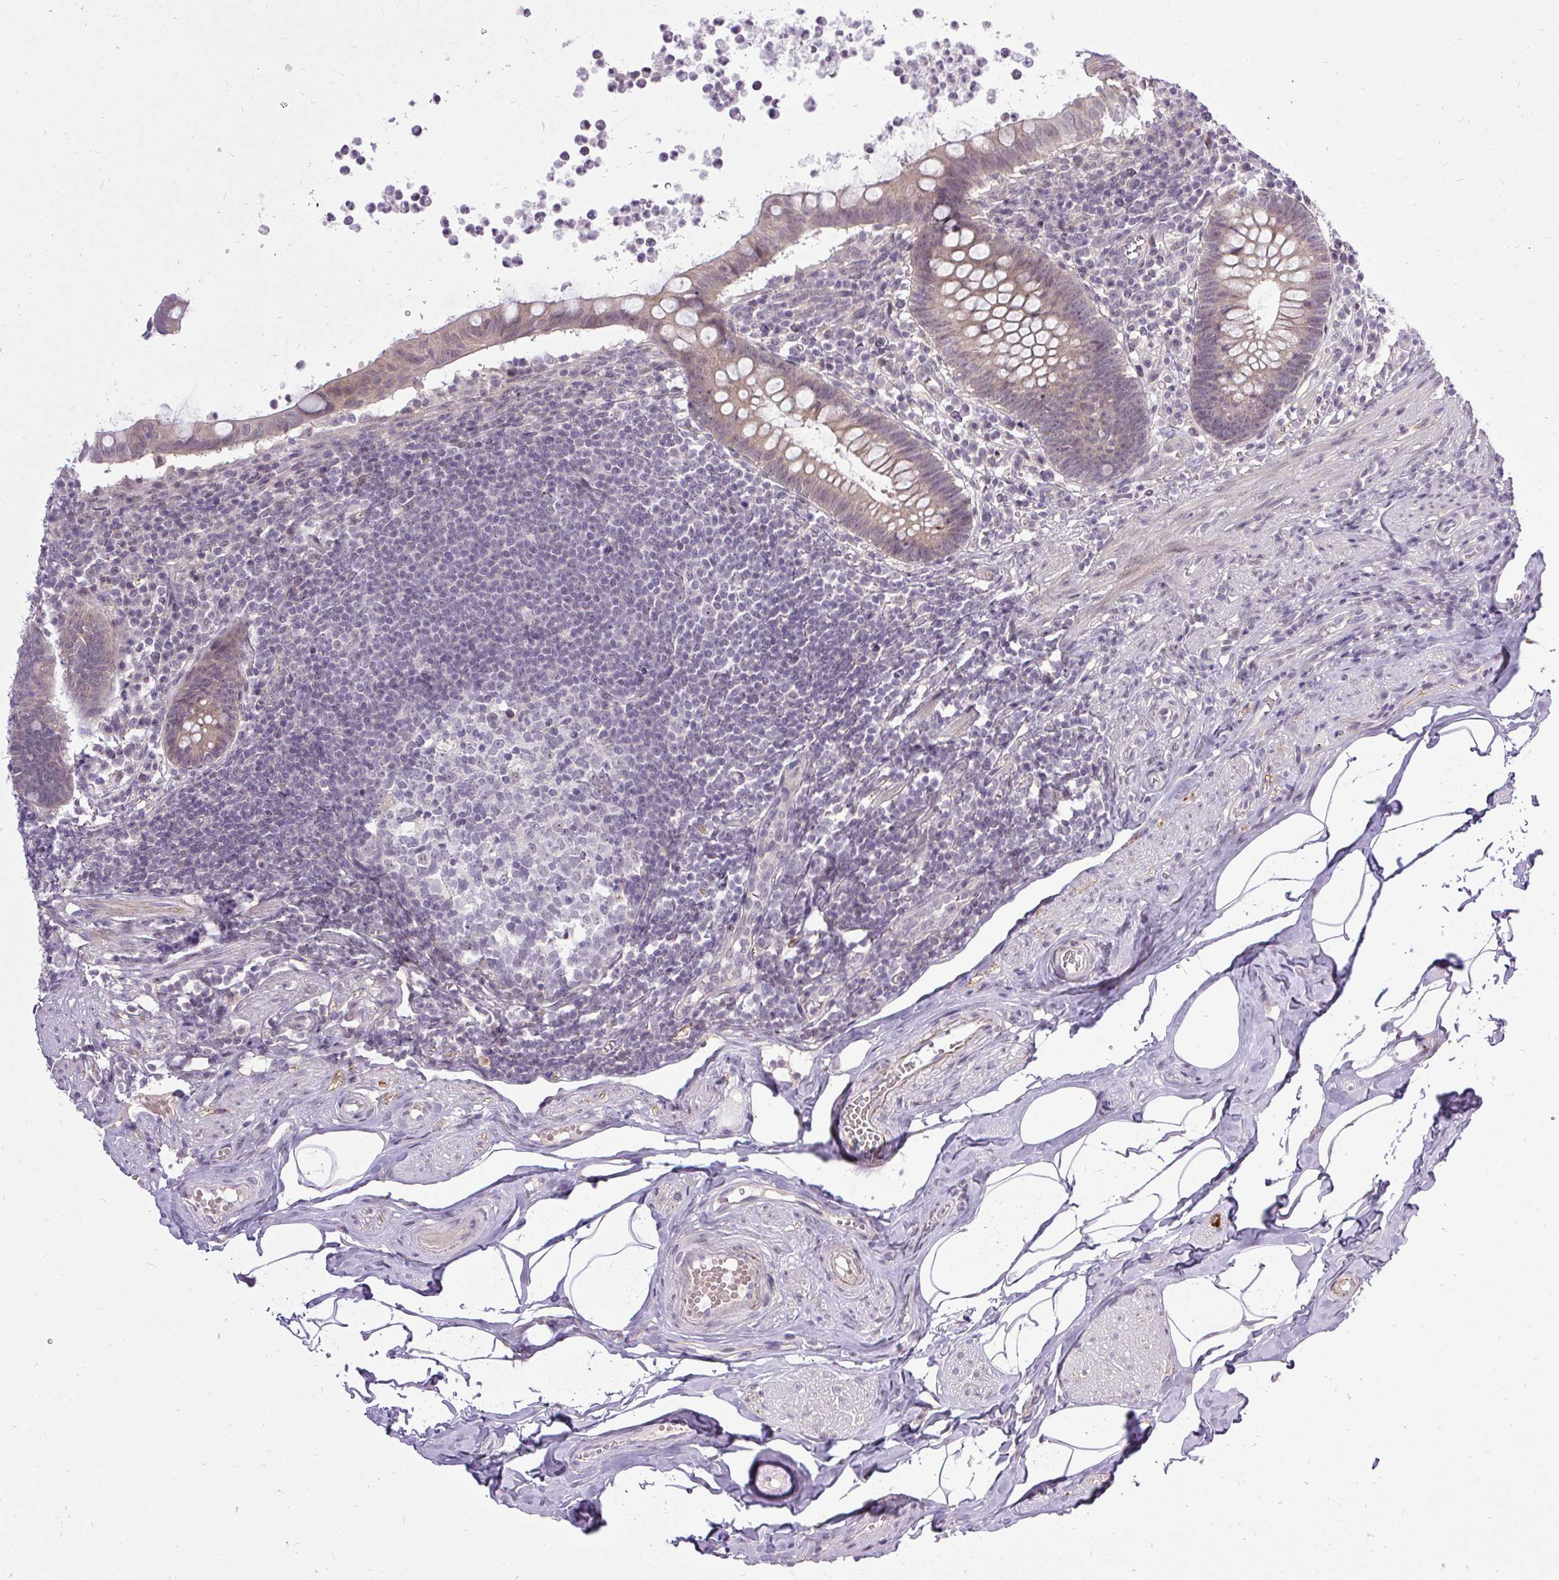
{"staining": {"intensity": "weak", "quantity": "25%-75%", "location": "cytoplasmic/membranous"}, "tissue": "appendix", "cell_type": "Glandular cells", "image_type": "normal", "snomed": [{"axis": "morphology", "description": "Normal tissue, NOS"}, {"axis": "topography", "description": "Appendix"}], "caption": "Human appendix stained with a brown dye reveals weak cytoplasmic/membranous positive expression in approximately 25%-75% of glandular cells.", "gene": "FAM117B", "patient": {"sex": "female", "age": 56}}